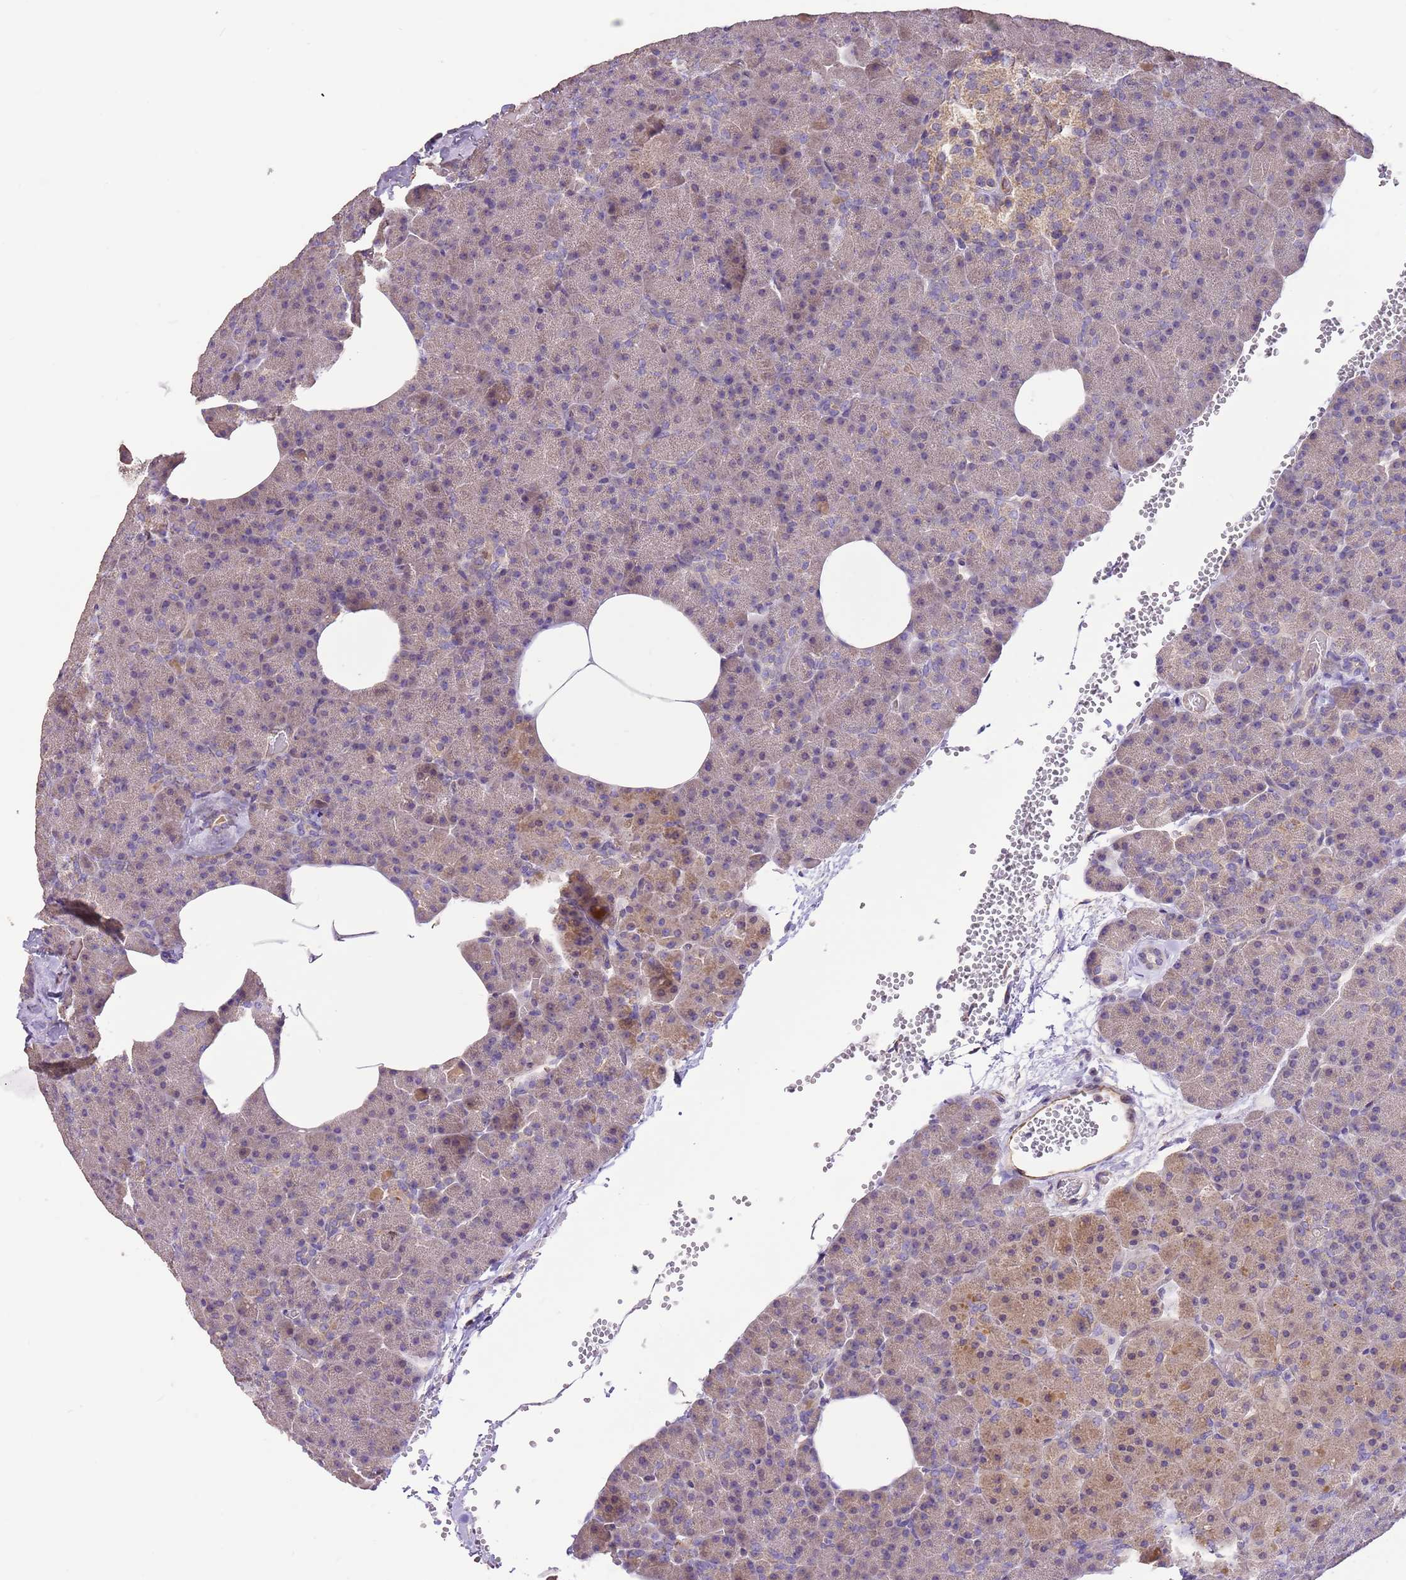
{"staining": {"intensity": "weak", "quantity": "25%-75%", "location": "cytoplasmic/membranous"}, "tissue": "pancreas", "cell_type": "Exocrine glandular cells", "image_type": "normal", "snomed": [{"axis": "morphology", "description": "Normal tissue, NOS"}, {"axis": "morphology", "description": "Carcinoid, malignant, NOS"}, {"axis": "topography", "description": "Pancreas"}], "caption": "IHC photomicrograph of benign pancreas: pancreas stained using immunohistochemistry (IHC) demonstrates low levels of weak protein expression localized specifically in the cytoplasmic/membranous of exocrine glandular cells, appearing as a cytoplasmic/membranous brown color.", "gene": "DOCK9", "patient": {"sex": "female", "age": 35}}